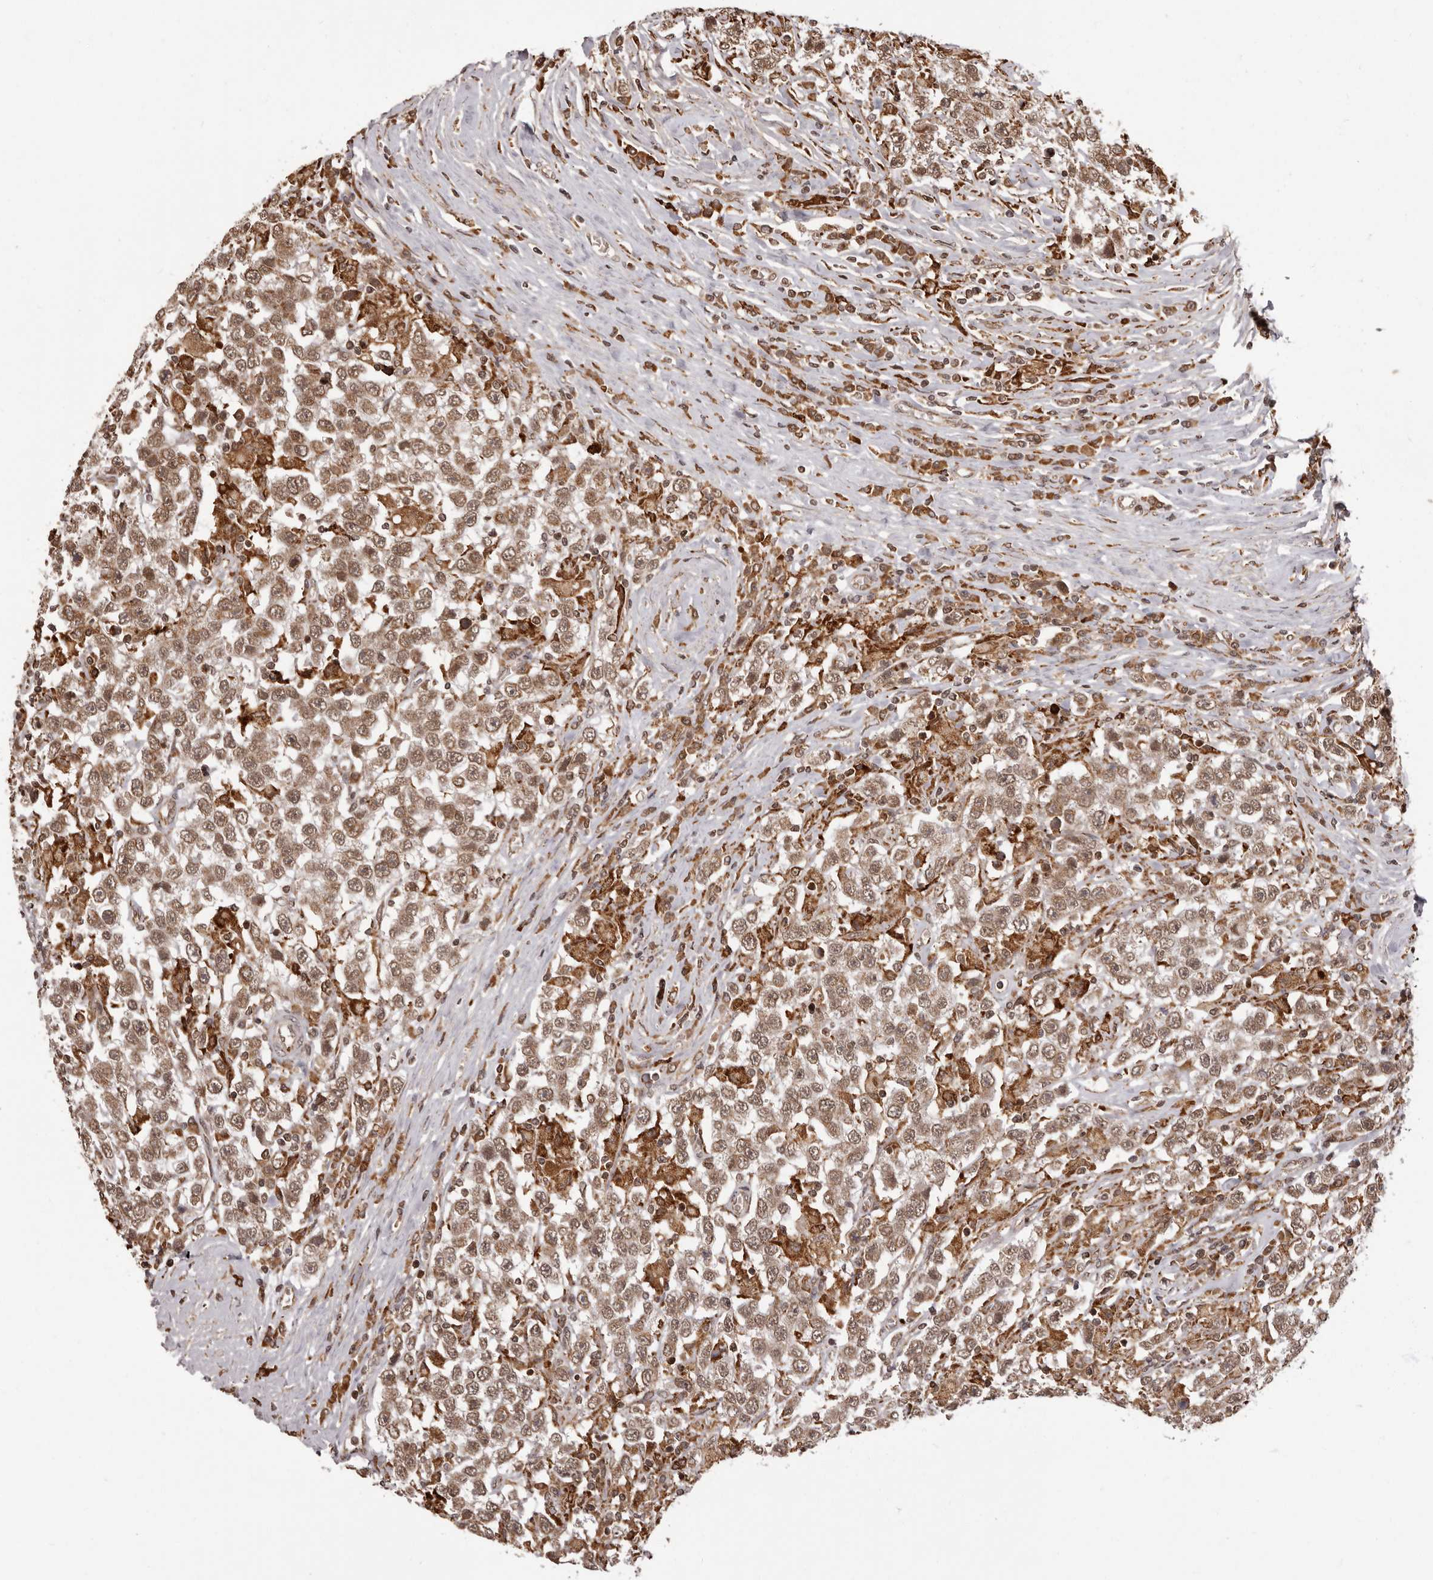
{"staining": {"intensity": "moderate", "quantity": ">75%", "location": "nuclear"}, "tissue": "testis cancer", "cell_type": "Tumor cells", "image_type": "cancer", "snomed": [{"axis": "morphology", "description": "Seminoma, NOS"}, {"axis": "topography", "description": "Testis"}], "caption": "Protein staining of testis seminoma tissue displays moderate nuclear expression in about >75% of tumor cells. The staining is performed using DAB (3,3'-diaminobenzidine) brown chromogen to label protein expression. The nuclei are counter-stained blue using hematoxylin.", "gene": "IL32", "patient": {"sex": "male", "age": 41}}